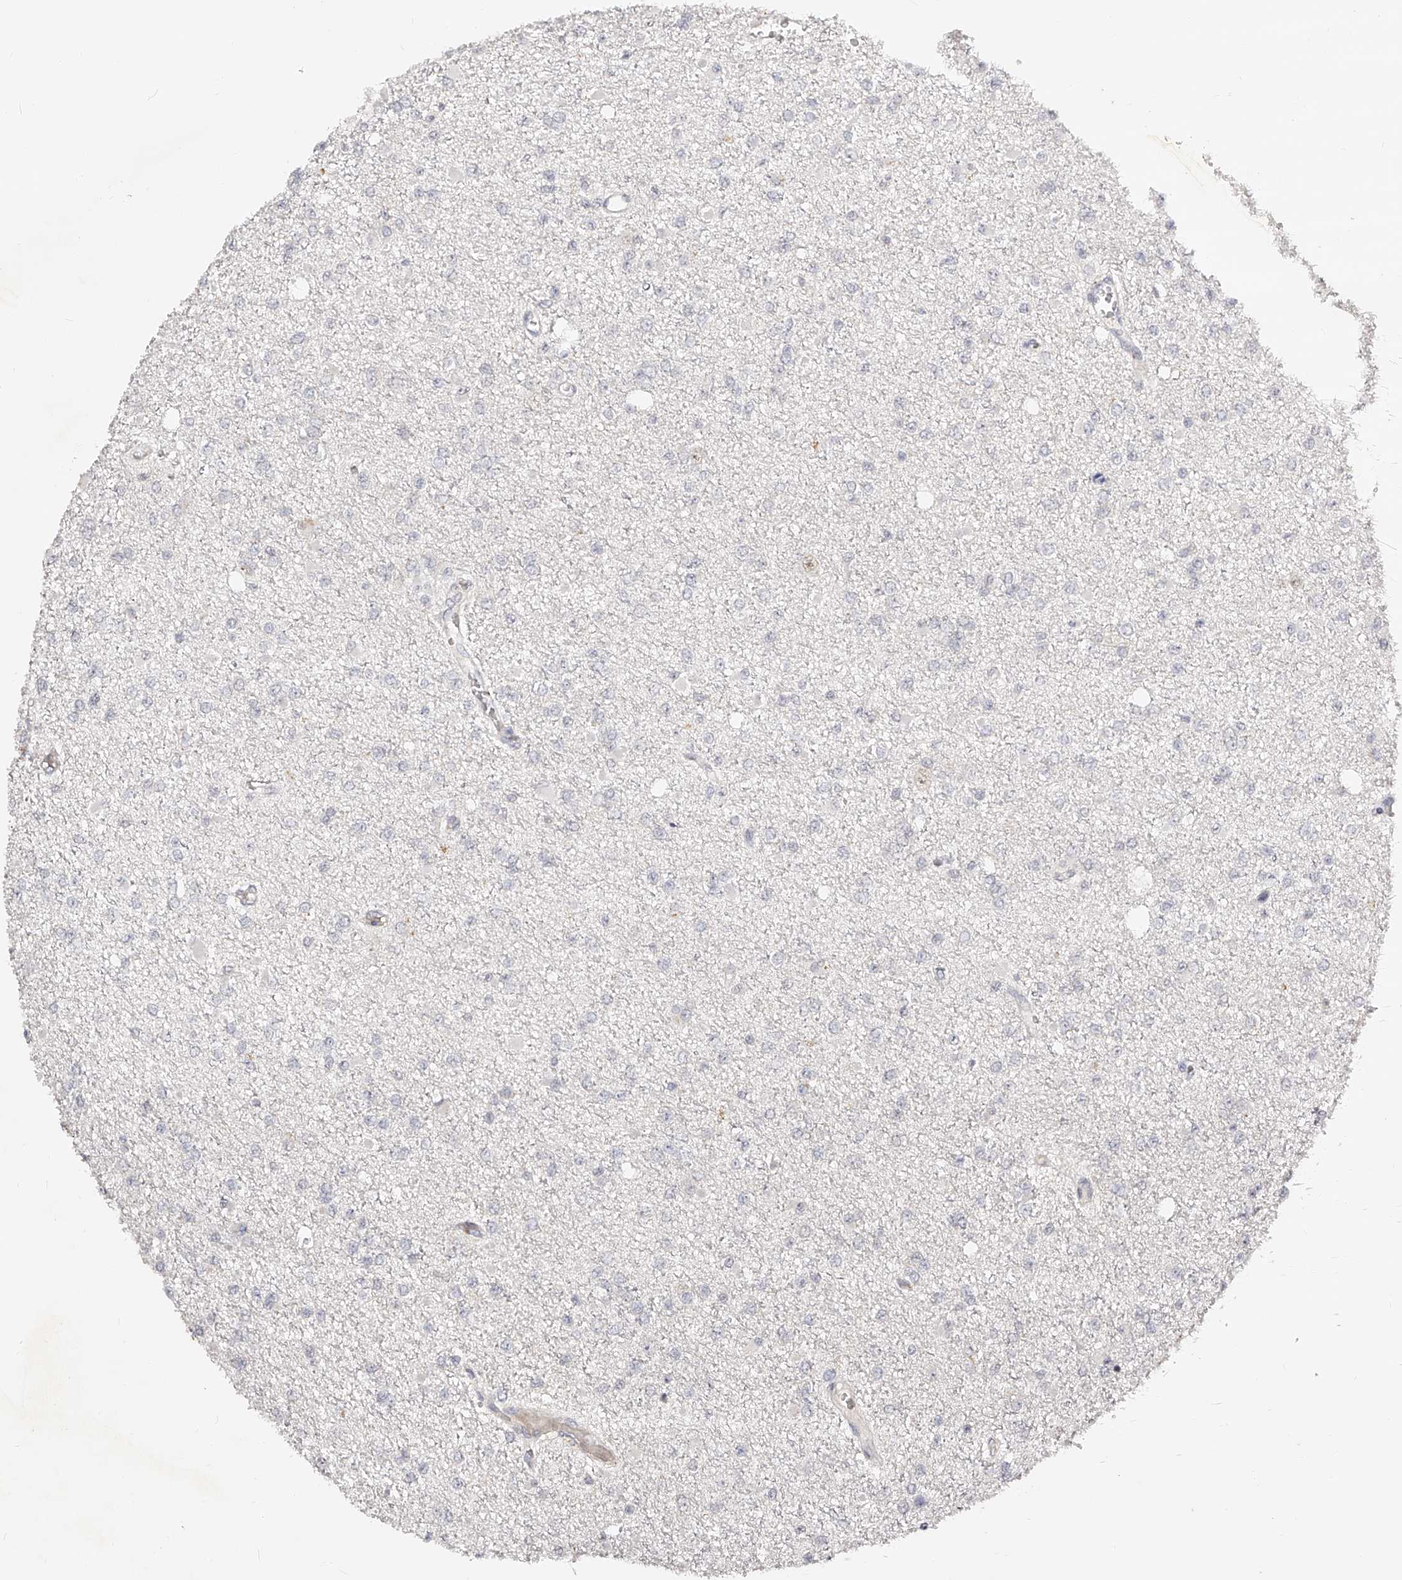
{"staining": {"intensity": "negative", "quantity": "none", "location": "none"}, "tissue": "glioma", "cell_type": "Tumor cells", "image_type": "cancer", "snomed": [{"axis": "morphology", "description": "Glioma, malignant, Low grade"}, {"axis": "topography", "description": "Brain"}], "caption": "DAB (3,3'-diaminobenzidine) immunohistochemical staining of glioma displays no significant positivity in tumor cells.", "gene": "ZNF789", "patient": {"sex": "female", "age": 22}}